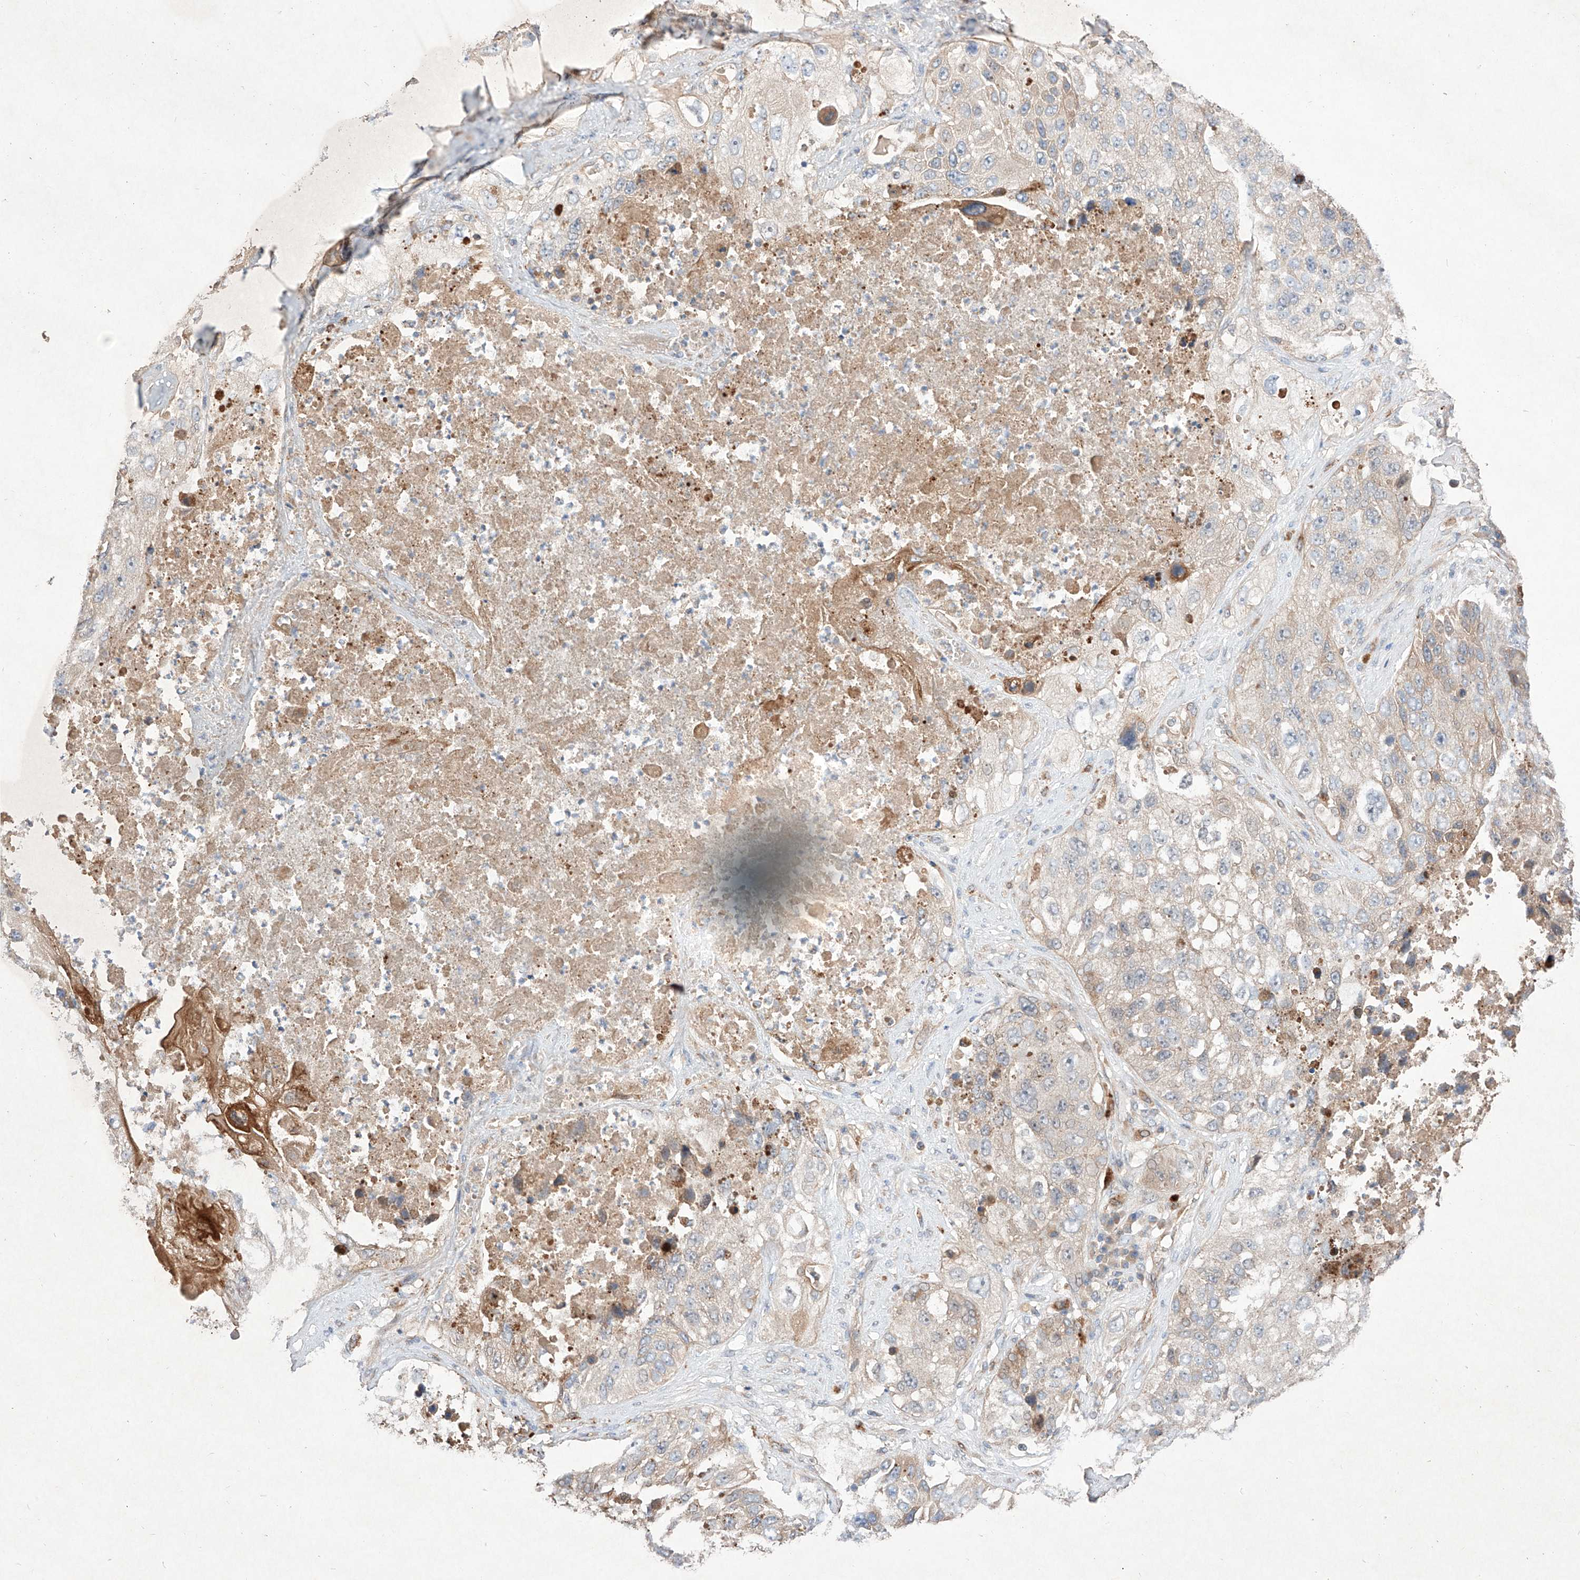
{"staining": {"intensity": "moderate", "quantity": "<25%", "location": "cytoplasmic/membranous"}, "tissue": "lung cancer", "cell_type": "Tumor cells", "image_type": "cancer", "snomed": [{"axis": "morphology", "description": "Squamous cell carcinoma, NOS"}, {"axis": "topography", "description": "Lung"}], "caption": "A low amount of moderate cytoplasmic/membranous positivity is identified in about <25% of tumor cells in lung squamous cell carcinoma tissue.", "gene": "C6orf62", "patient": {"sex": "male", "age": 61}}